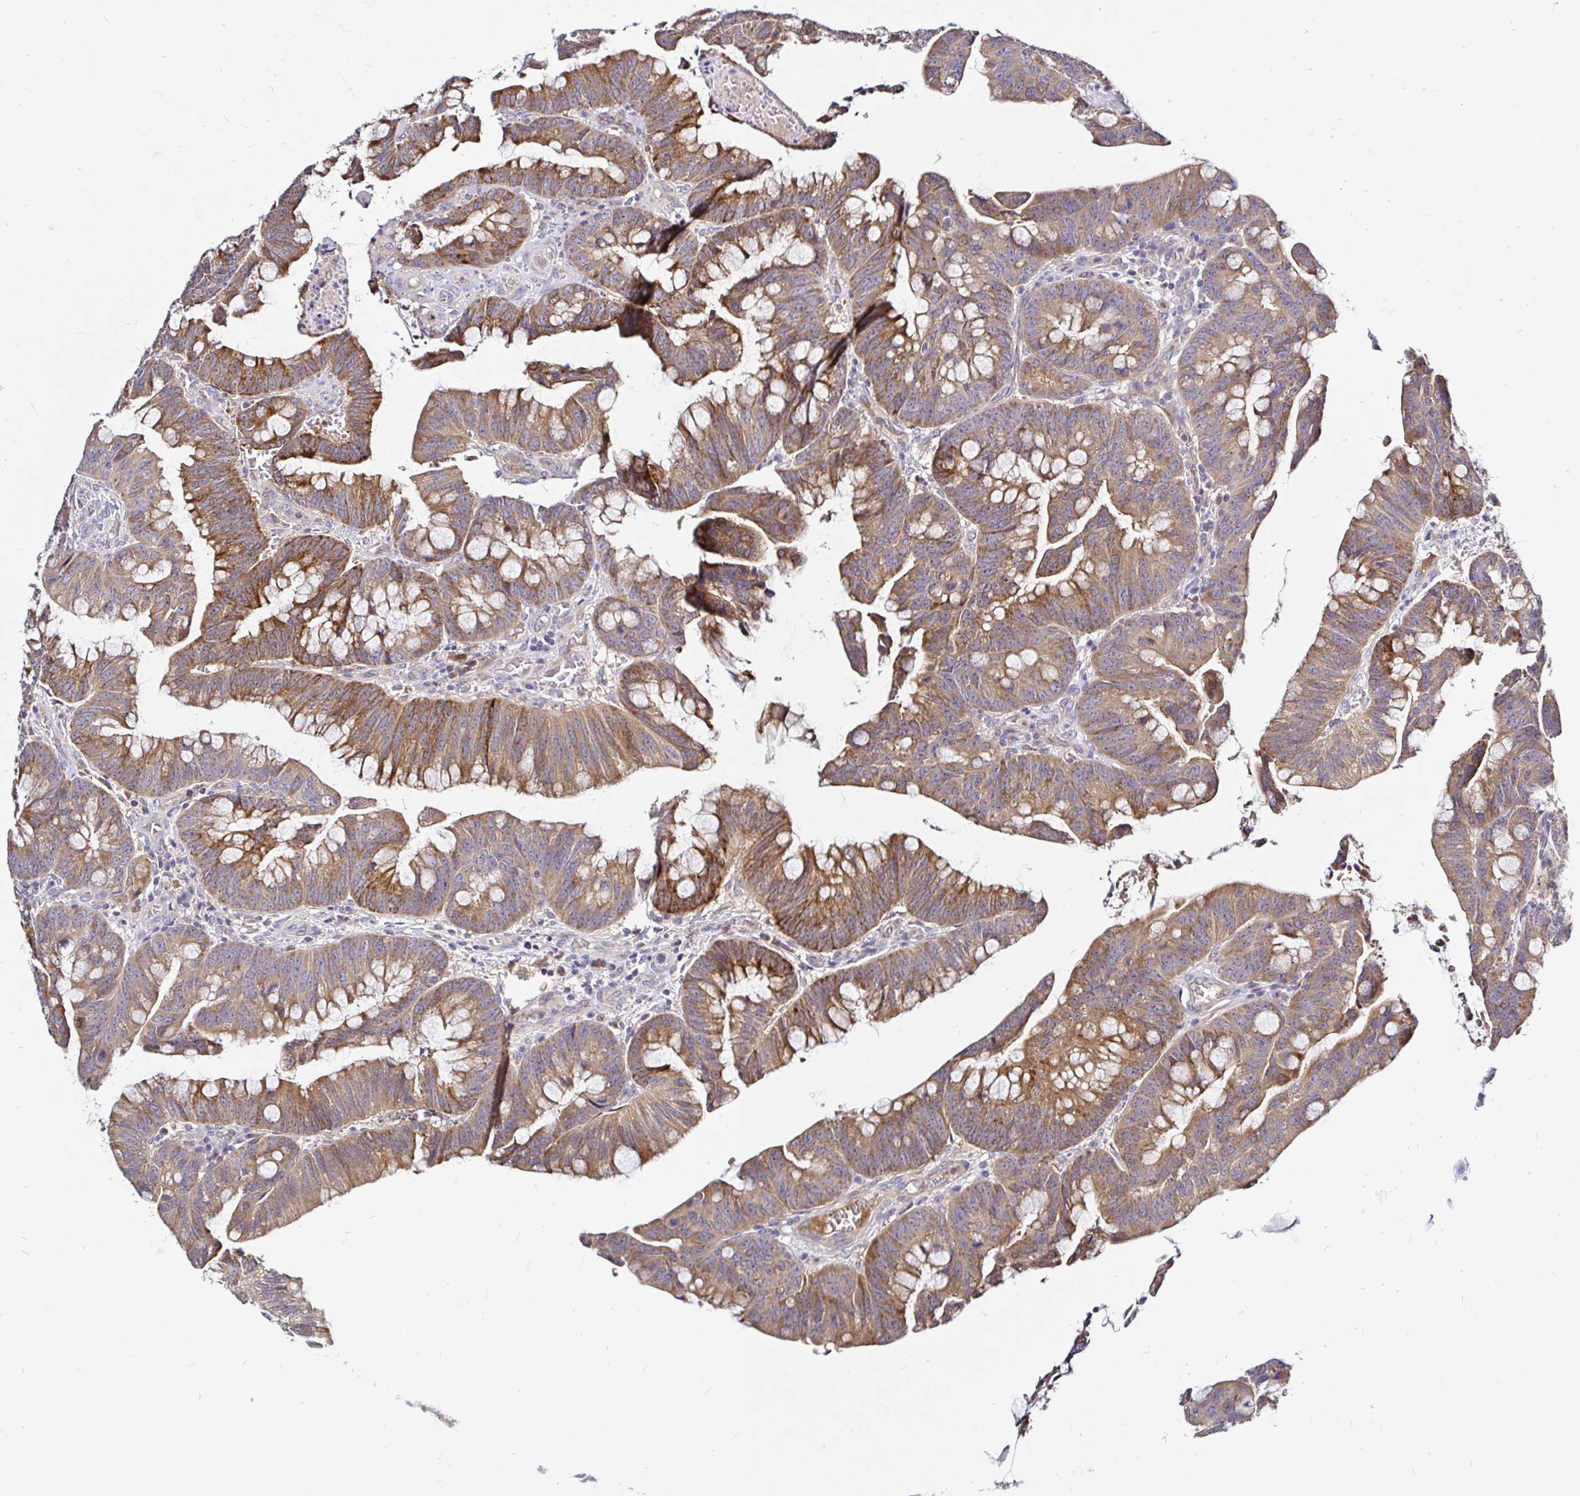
{"staining": {"intensity": "moderate", "quantity": ">75%", "location": "cytoplasmic/membranous"}, "tissue": "colorectal cancer", "cell_type": "Tumor cells", "image_type": "cancer", "snomed": [{"axis": "morphology", "description": "Adenocarcinoma, NOS"}, {"axis": "topography", "description": "Colon"}], "caption": "Colorectal cancer stained for a protein demonstrates moderate cytoplasmic/membranous positivity in tumor cells.", "gene": "ARHGEF37", "patient": {"sex": "male", "age": 62}}